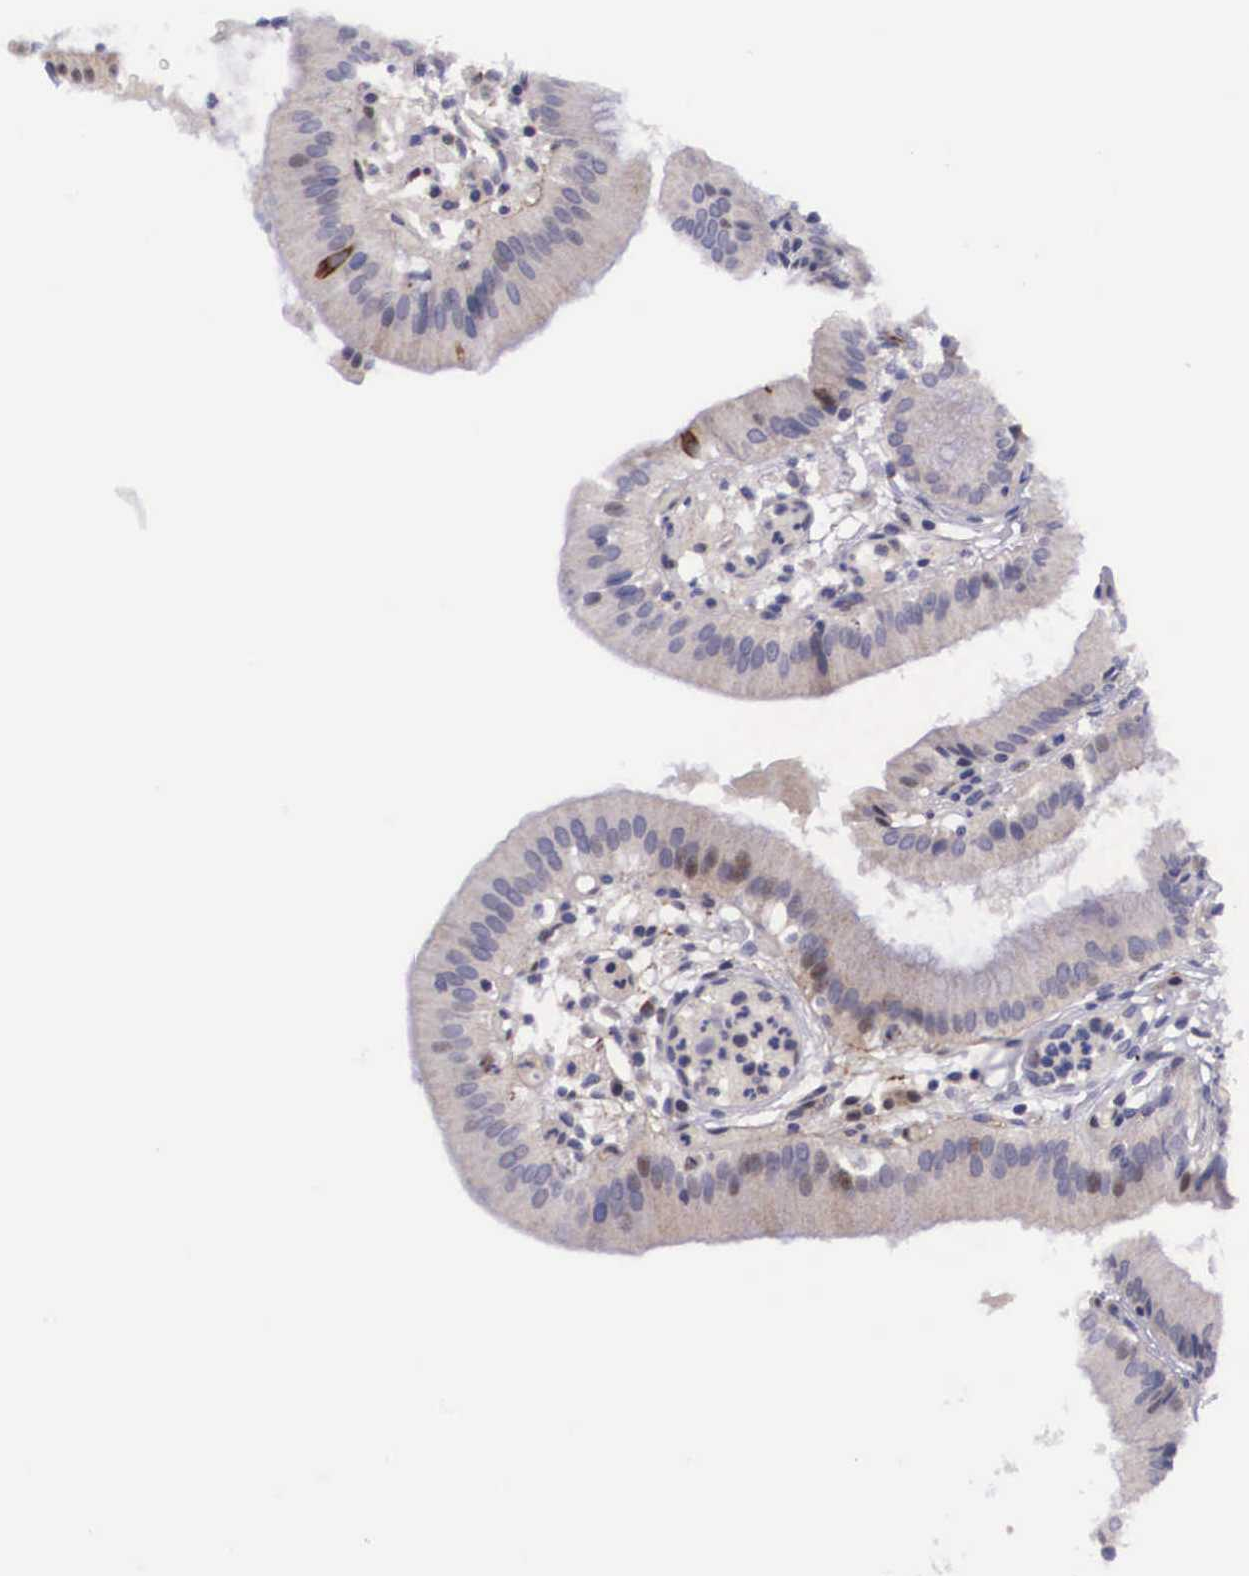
{"staining": {"intensity": "weak", "quantity": "25%-75%", "location": "cytoplasmic/membranous,nuclear"}, "tissue": "gallbladder", "cell_type": "Glandular cells", "image_type": "normal", "snomed": [{"axis": "morphology", "description": "Normal tissue, NOS"}, {"axis": "topography", "description": "Gallbladder"}], "caption": "Protein expression analysis of normal gallbladder demonstrates weak cytoplasmic/membranous,nuclear staining in about 25%-75% of glandular cells.", "gene": "EMID1", "patient": {"sex": "male", "age": 28}}